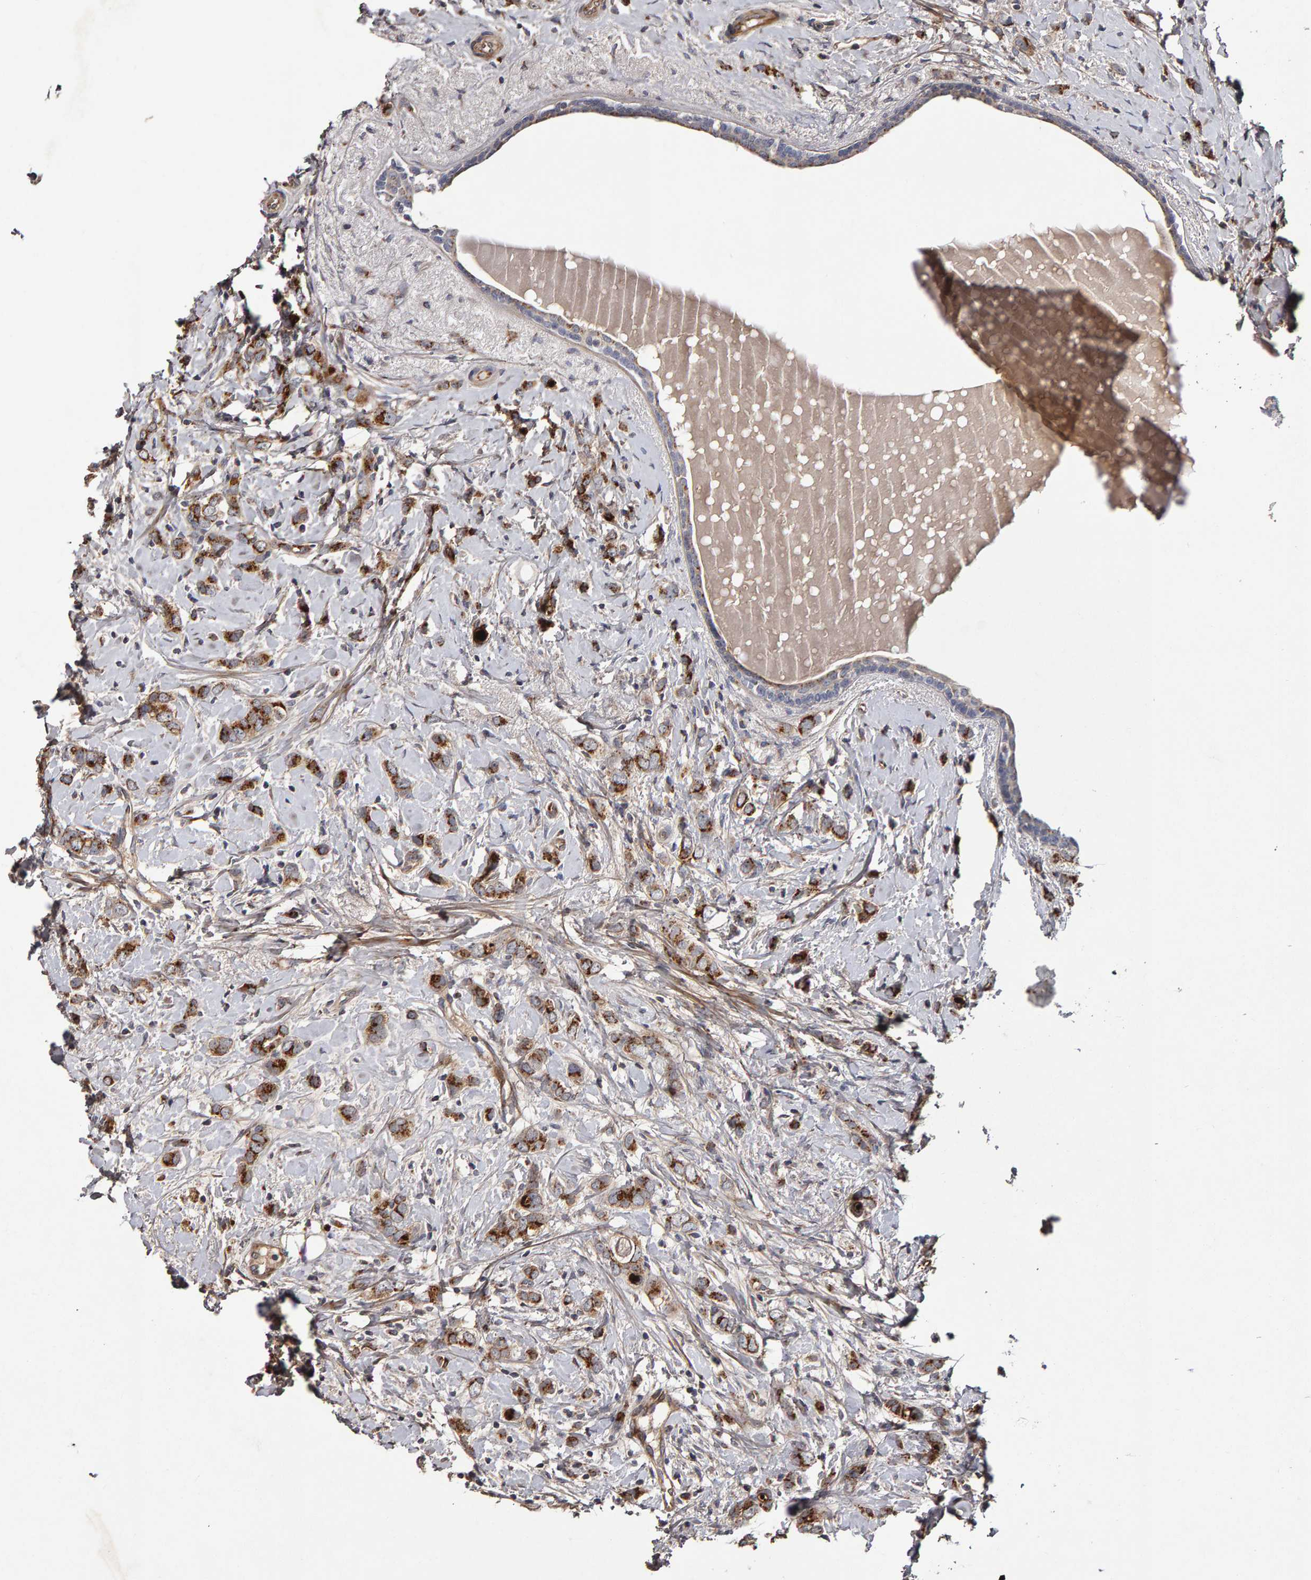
{"staining": {"intensity": "strong", "quantity": ">75%", "location": "cytoplasmic/membranous"}, "tissue": "breast cancer", "cell_type": "Tumor cells", "image_type": "cancer", "snomed": [{"axis": "morphology", "description": "Normal tissue, NOS"}, {"axis": "morphology", "description": "Lobular carcinoma"}, {"axis": "topography", "description": "Breast"}], "caption": "A brown stain labels strong cytoplasmic/membranous staining of a protein in human breast cancer (lobular carcinoma) tumor cells.", "gene": "CANT1", "patient": {"sex": "female", "age": 47}}